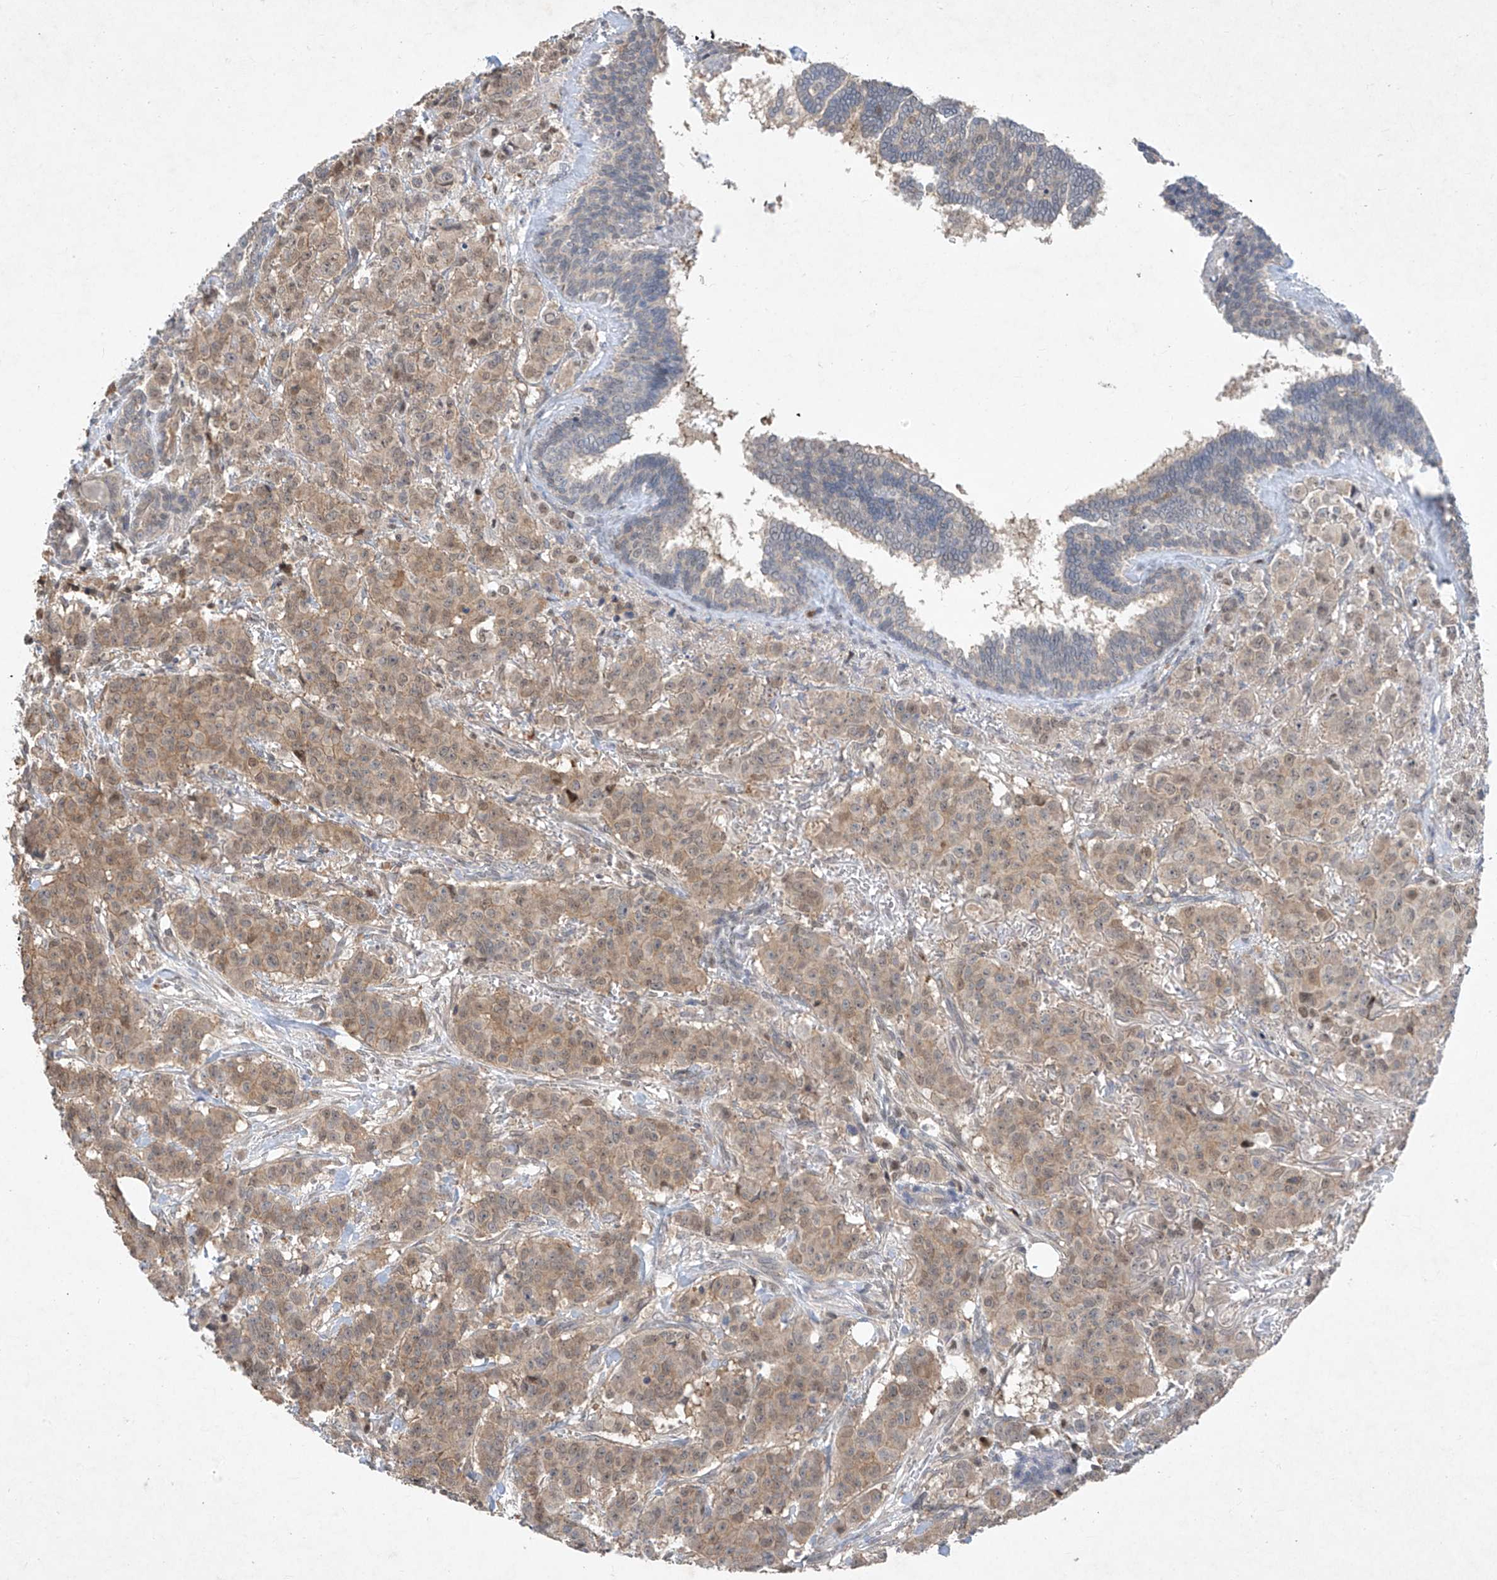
{"staining": {"intensity": "moderate", "quantity": "25%-75%", "location": "cytoplasmic/membranous"}, "tissue": "breast cancer", "cell_type": "Tumor cells", "image_type": "cancer", "snomed": [{"axis": "morphology", "description": "Duct carcinoma"}, {"axis": "topography", "description": "Breast"}], "caption": "Human breast cancer stained with a brown dye reveals moderate cytoplasmic/membranous positive expression in approximately 25%-75% of tumor cells.", "gene": "ZNF358", "patient": {"sex": "female", "age": 40}}